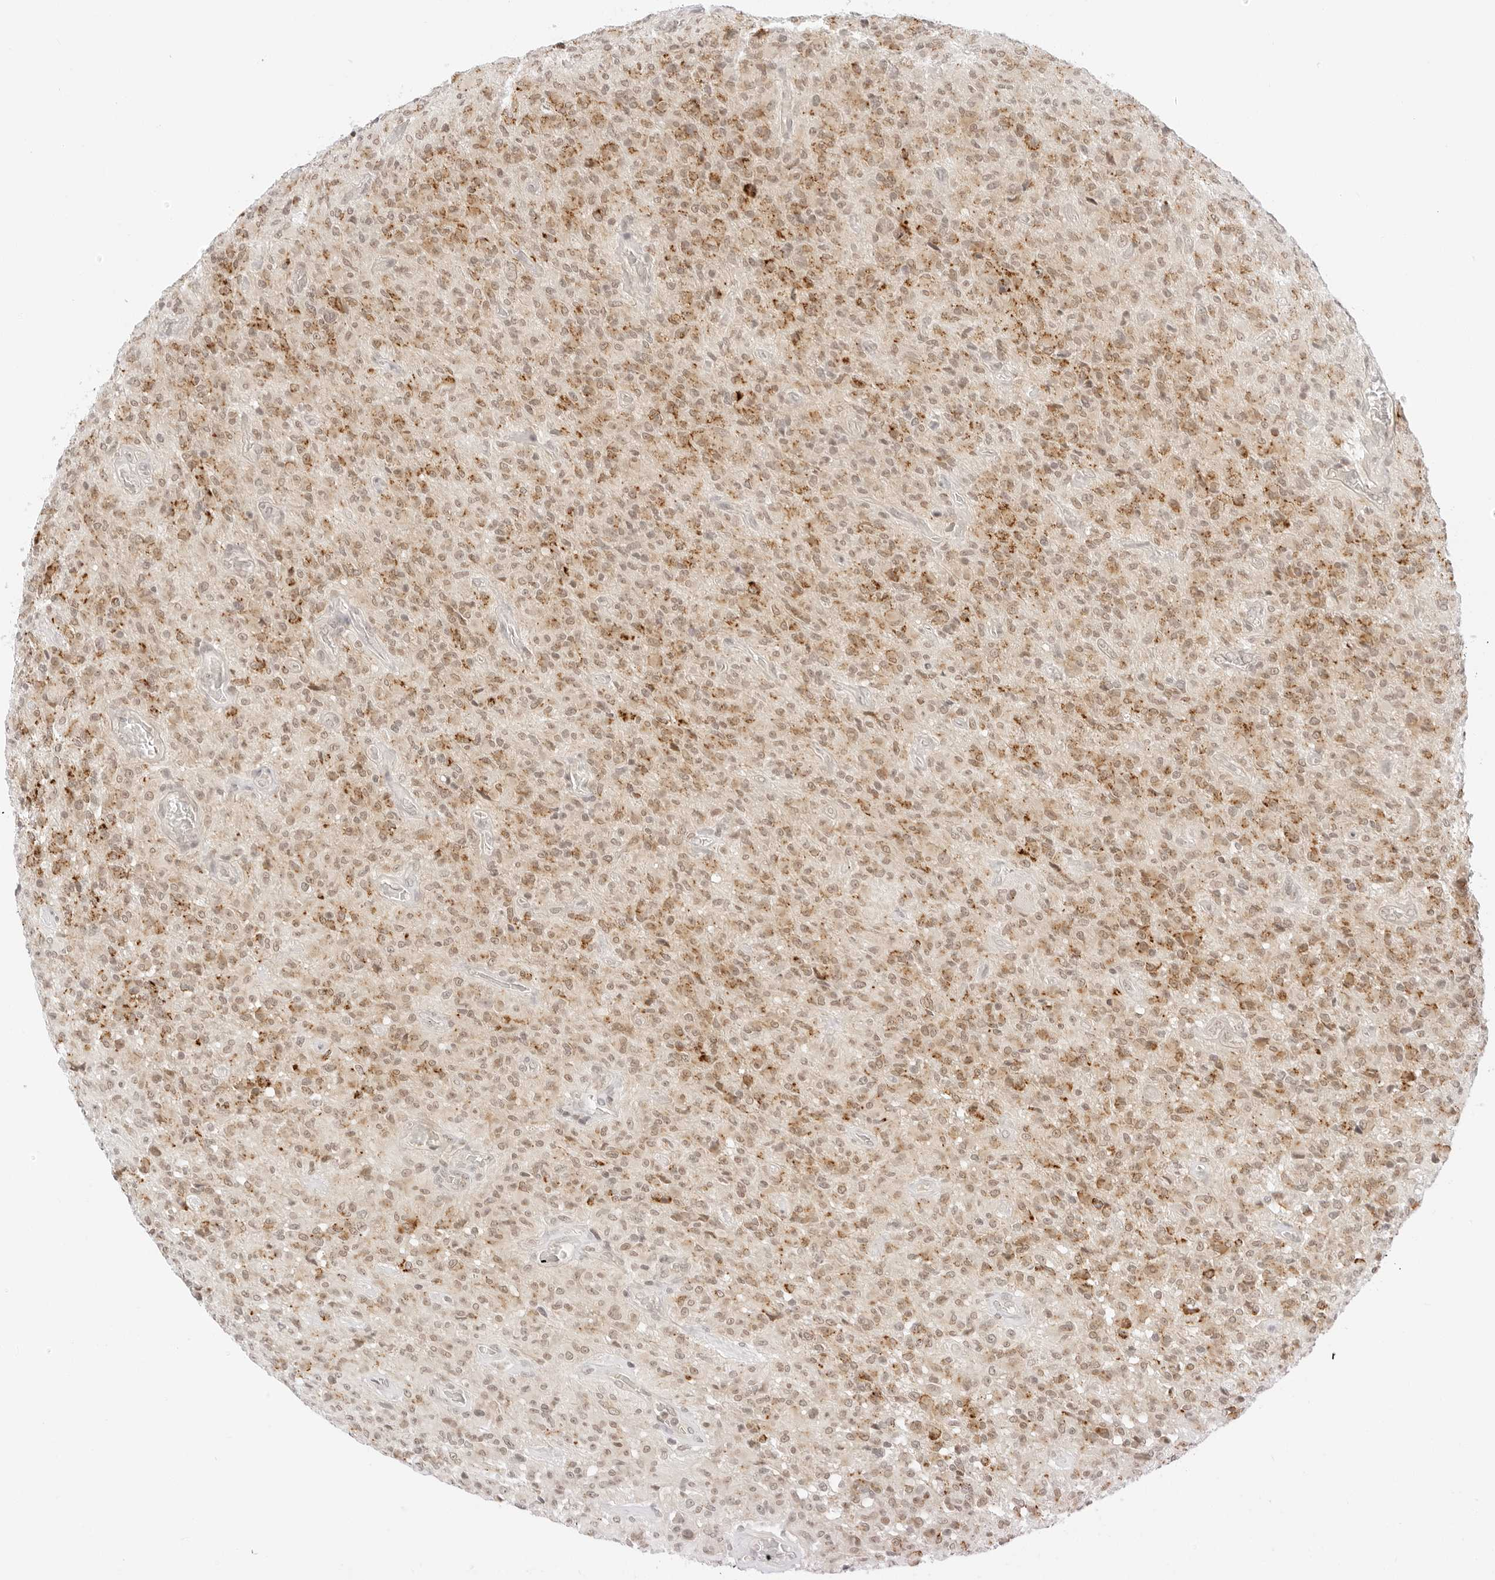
{"staining": {"intensity": "moderate", "quantity": "25%-75%", "location": "cytoplasmic/membranous,nuclear"}, "tissue": "glioma", "cell_type": "Tumor cells", "image_type": "cancer", "snomed": [{"axis": "morphology", "description": "Glioma, malignant, High grade"}, {"axis": "topography", "description": "Brain"}], "caption": "An image showing moderate cytoplasmic/membranous and nuclear staining in approximately 25%-75% of tumor cells in glioma, as visualized by brown immunohistochemical staining.", "gene": "POLR3C", "patient": {"sex": "female", "age": 57}}